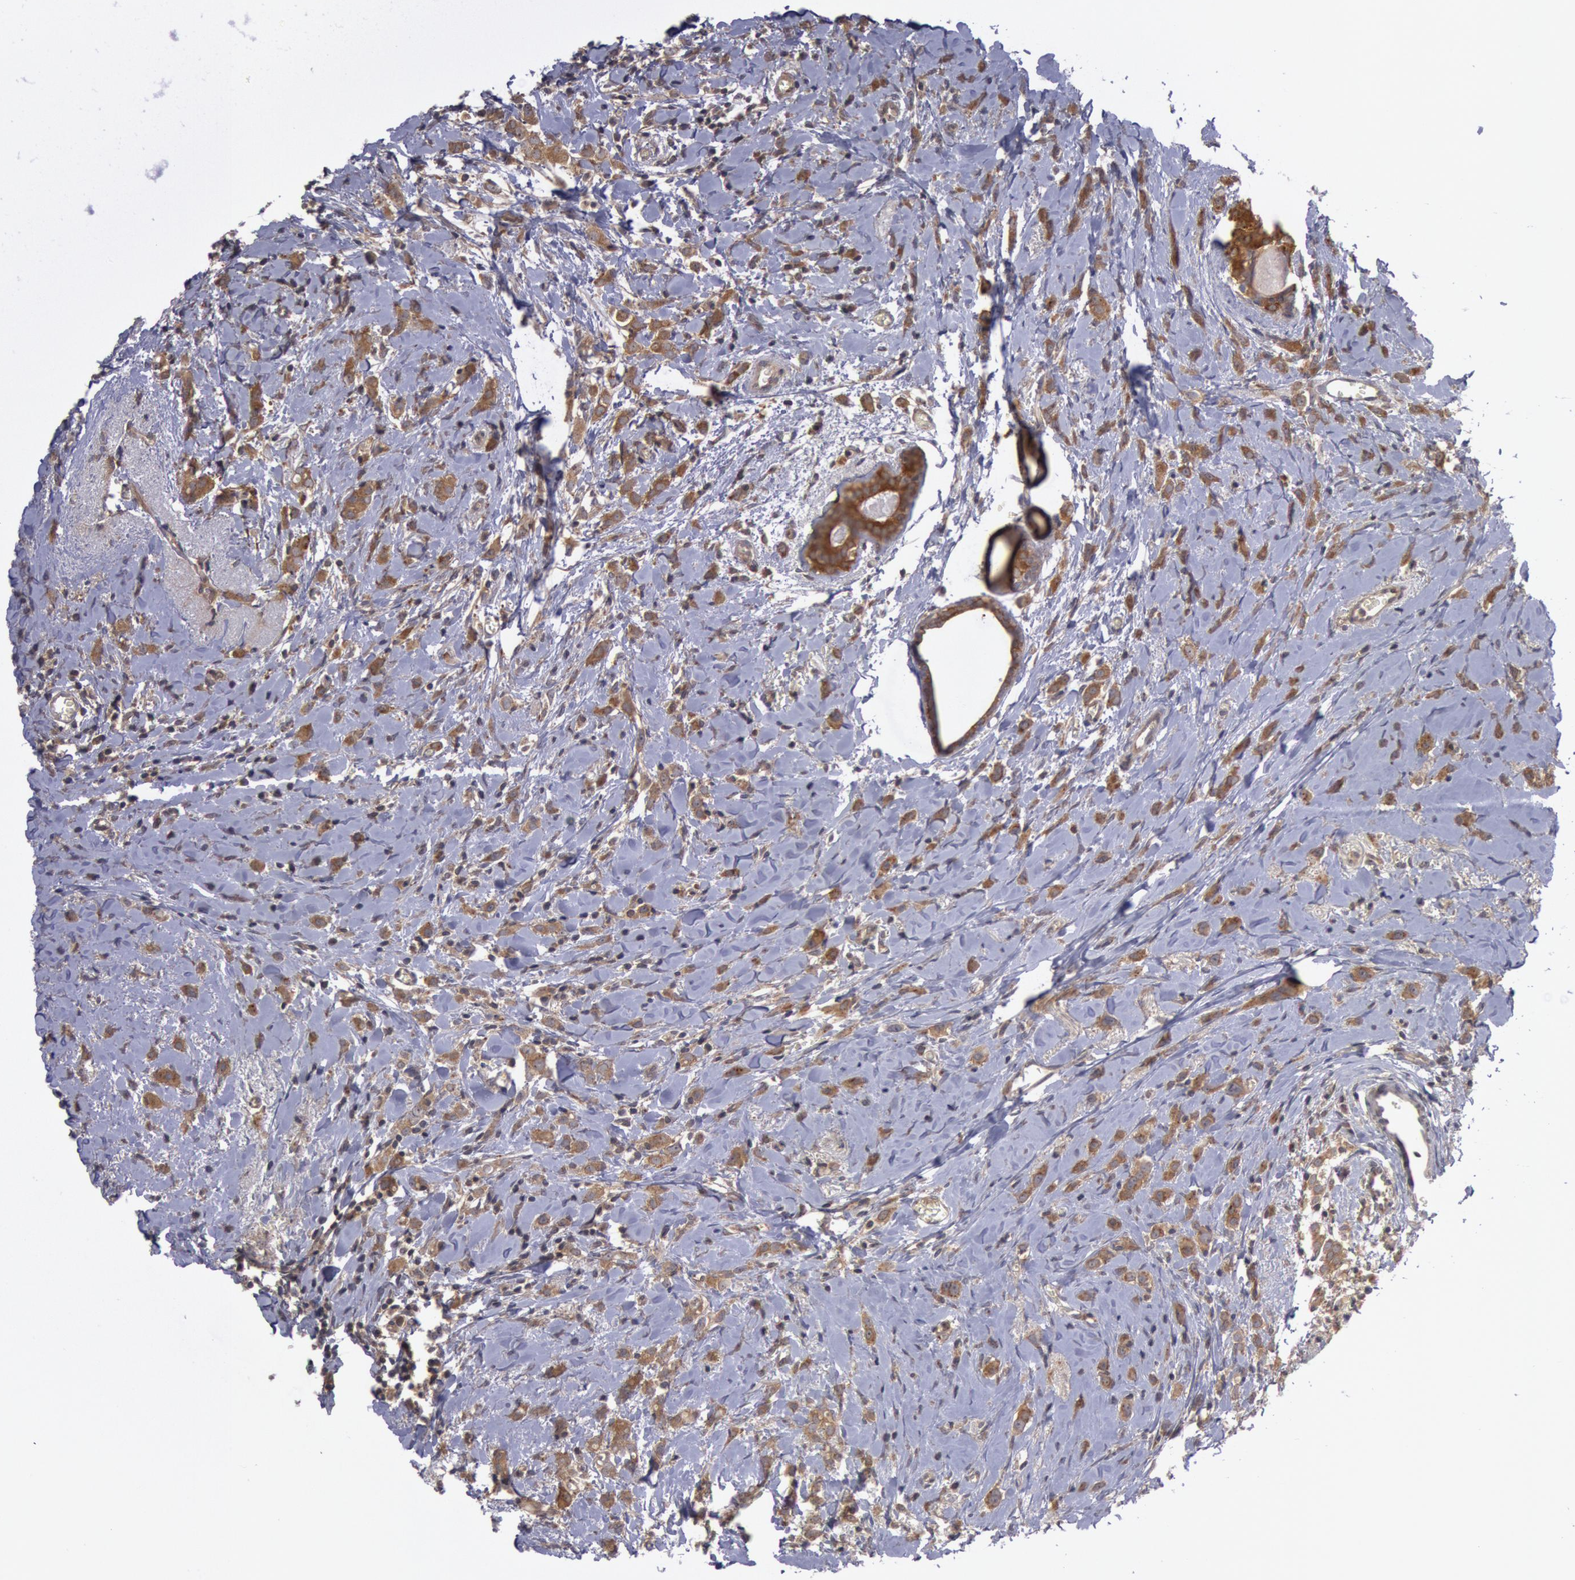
{"staining": {"intensity": "moderate", "quantity": ">75%", "location": "cytoplasmic/membranous"}, "tissue": "breast cancer", "cell_type": "Tumor cells", "image_type": "cancer", "snomed": [{"axis": "morphology", "description": "Lobular carcinoma"}, {"axis": "topography", "description": "Breast"}], "caption": "Brown immunohistochemical staining in lobular carcinoma (breast) exhibits moderate cytoplasmic/membranous staining in approximately >75% of tumor cells.", "gene": "BRAF", "patient": {"sex": "female", "age": 57}}